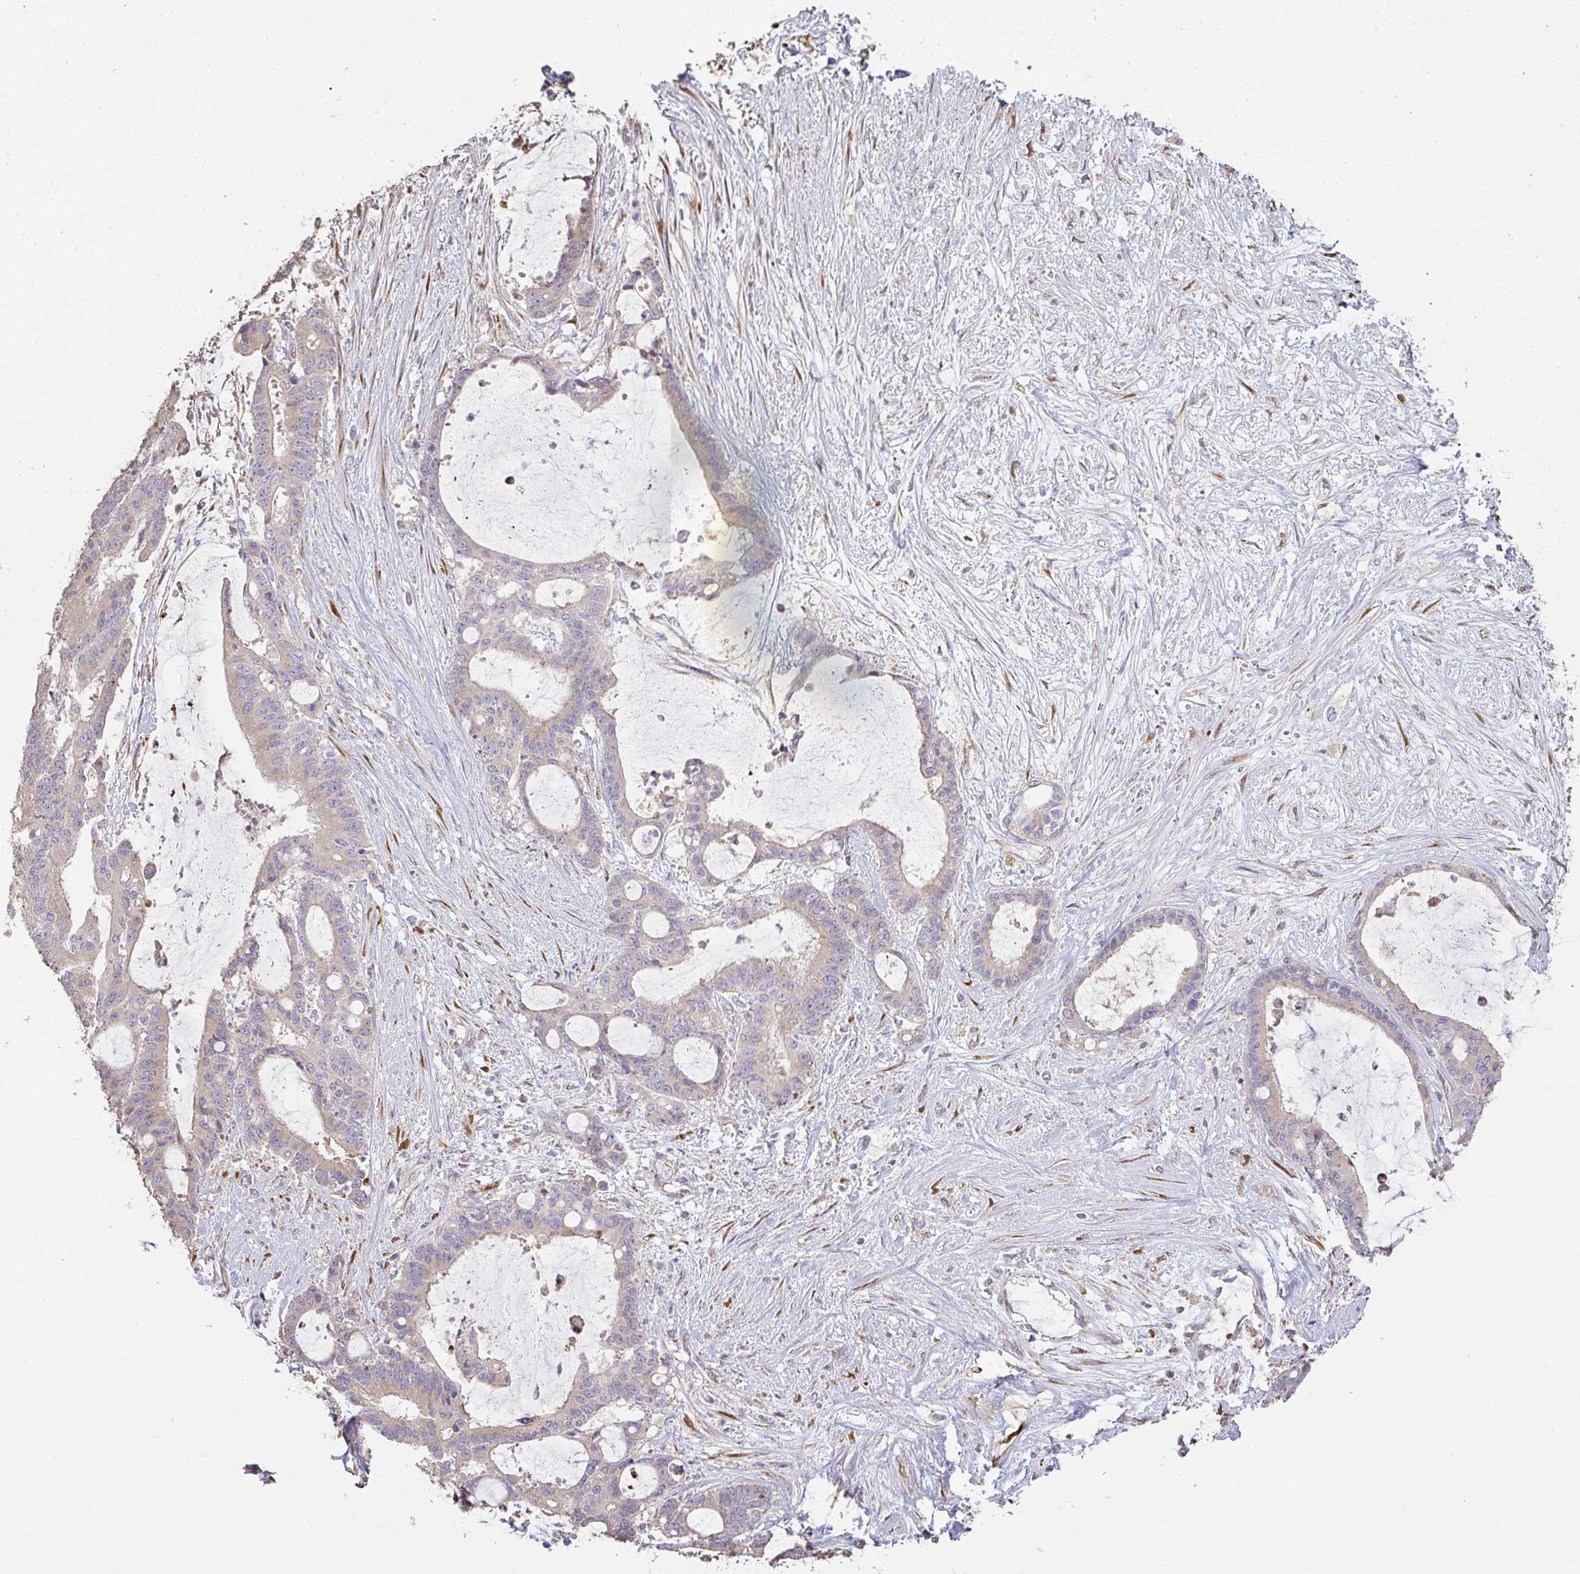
{"staining": {"intensity": "weak", "quantity": "25%-75%", "location": "cytoplasmic/membranous"}, "tissue": "liver cancer", "cell_type": "Tumor cells", "image_type": "cancer", "snomed": [{"axis": "morphology", "description": "Normal tissue, NOS"}, {"axis": "morphology", "description": "Cholangiocarcinoma"}, {"axis": "topography", "description": "Liver"}, {"axis": "topography", "description": "Peripheral nerve tissue"}], "caption": "Protein expression by immunohistochemistry (IHC) demonstrates weak cytoplasmic/membranous staining in about 25%-75% of tumor cells in liver cancer (cholangiocarcinoma).", "gene": "BRINP3", "patient": {"sex": "female", "age": 73}}